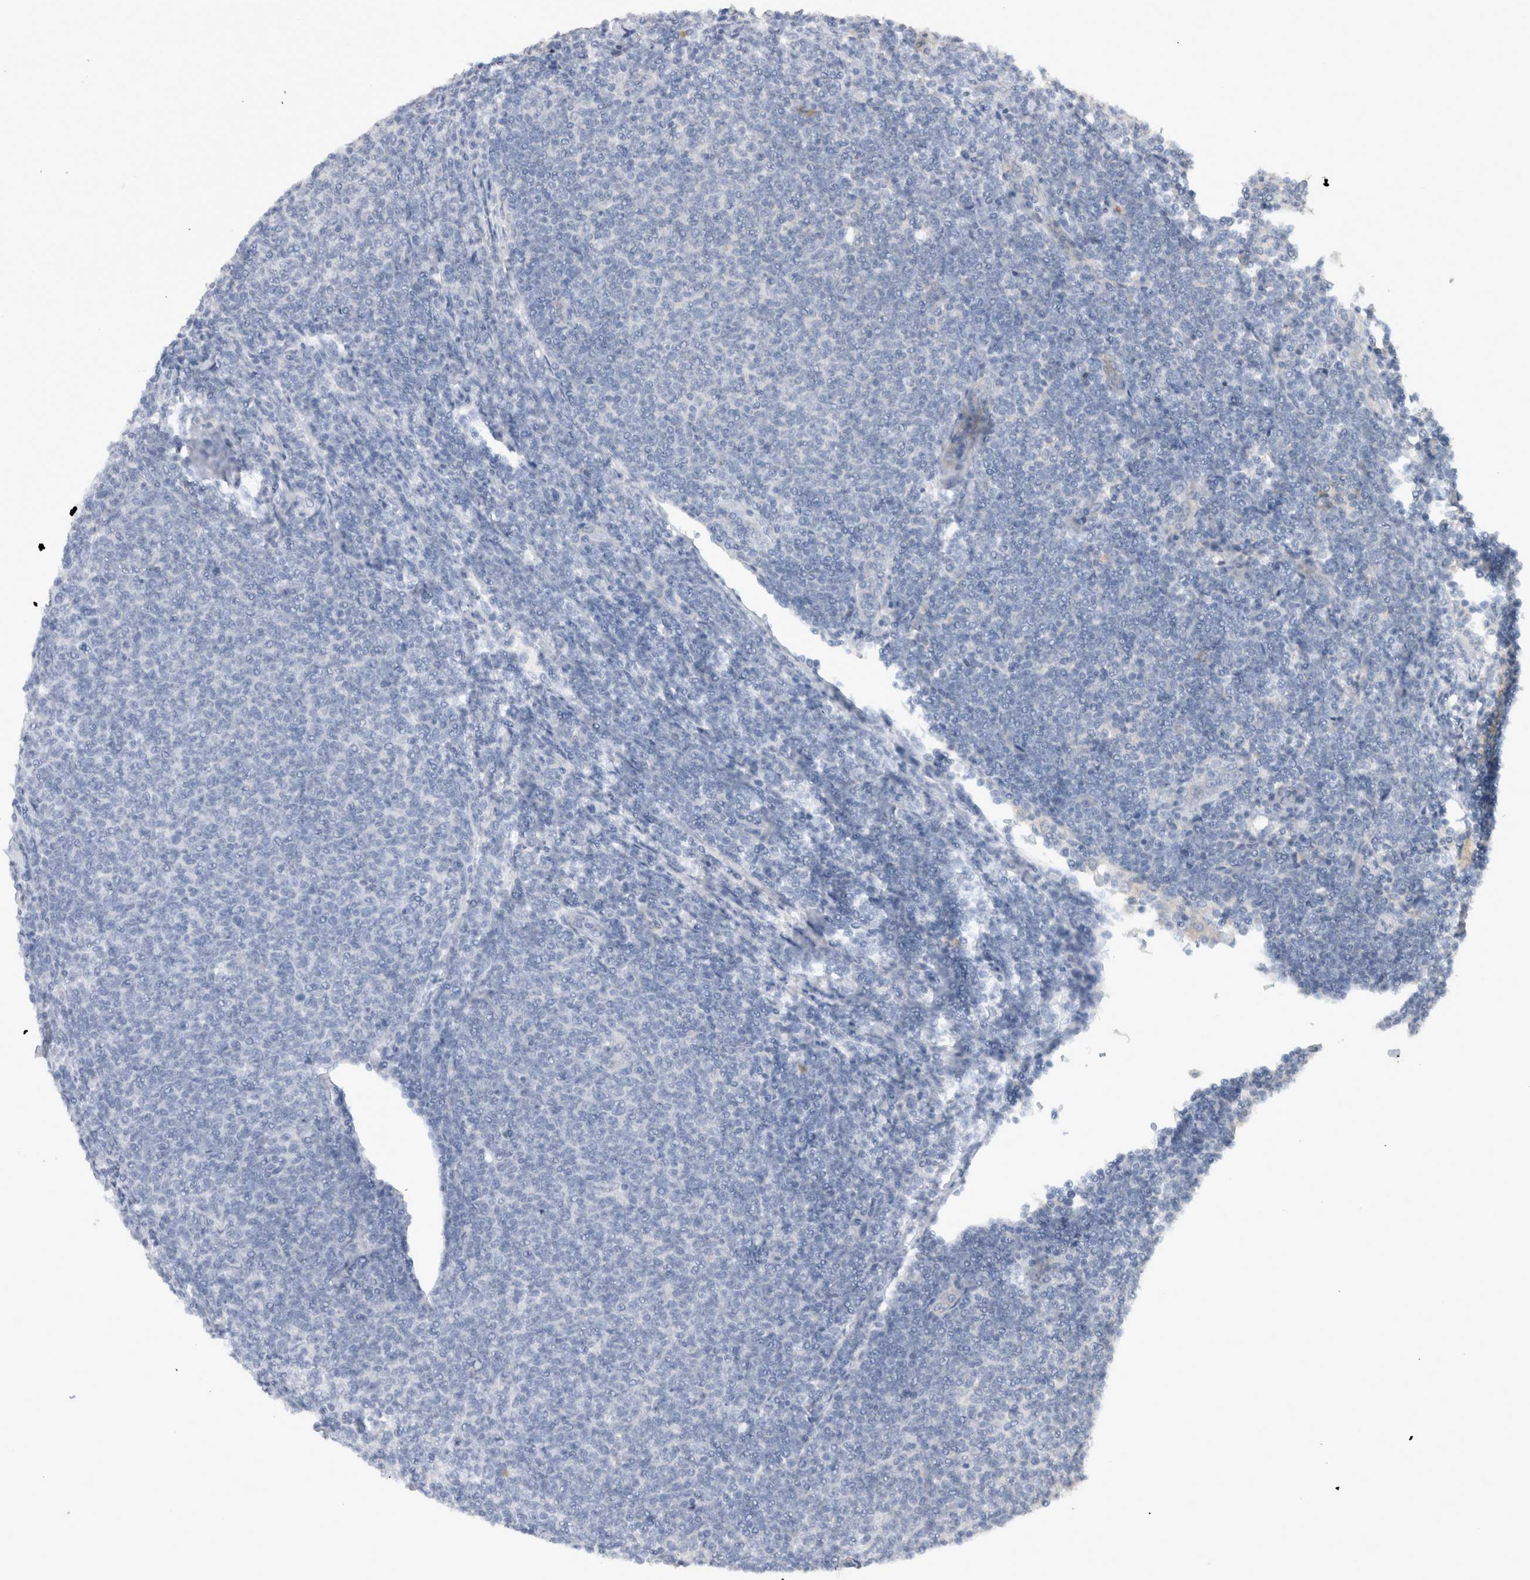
{"staining": {"intensity": "negative", "quantity": "none", "location": "none"}, "tissue": "lymphoma", "cell_type": "Tumor cells", "image_type": "cancer", "snomed": [{"axis": "morphology", "description": "Malignant lymphoma, non-Hodgkin's type, Low grade"}, {"axis": "topography", "description": "Lymph node"}], "caption": "Tumor cells show no significant expression in malignant lymphoma, non-Hodgkin's type (low-grade). (DAB IHC visualized using brightfield microscopy, high magnification).", "gene": "SCGB1A1", "patient": {"sex": "male", "age": 66}}